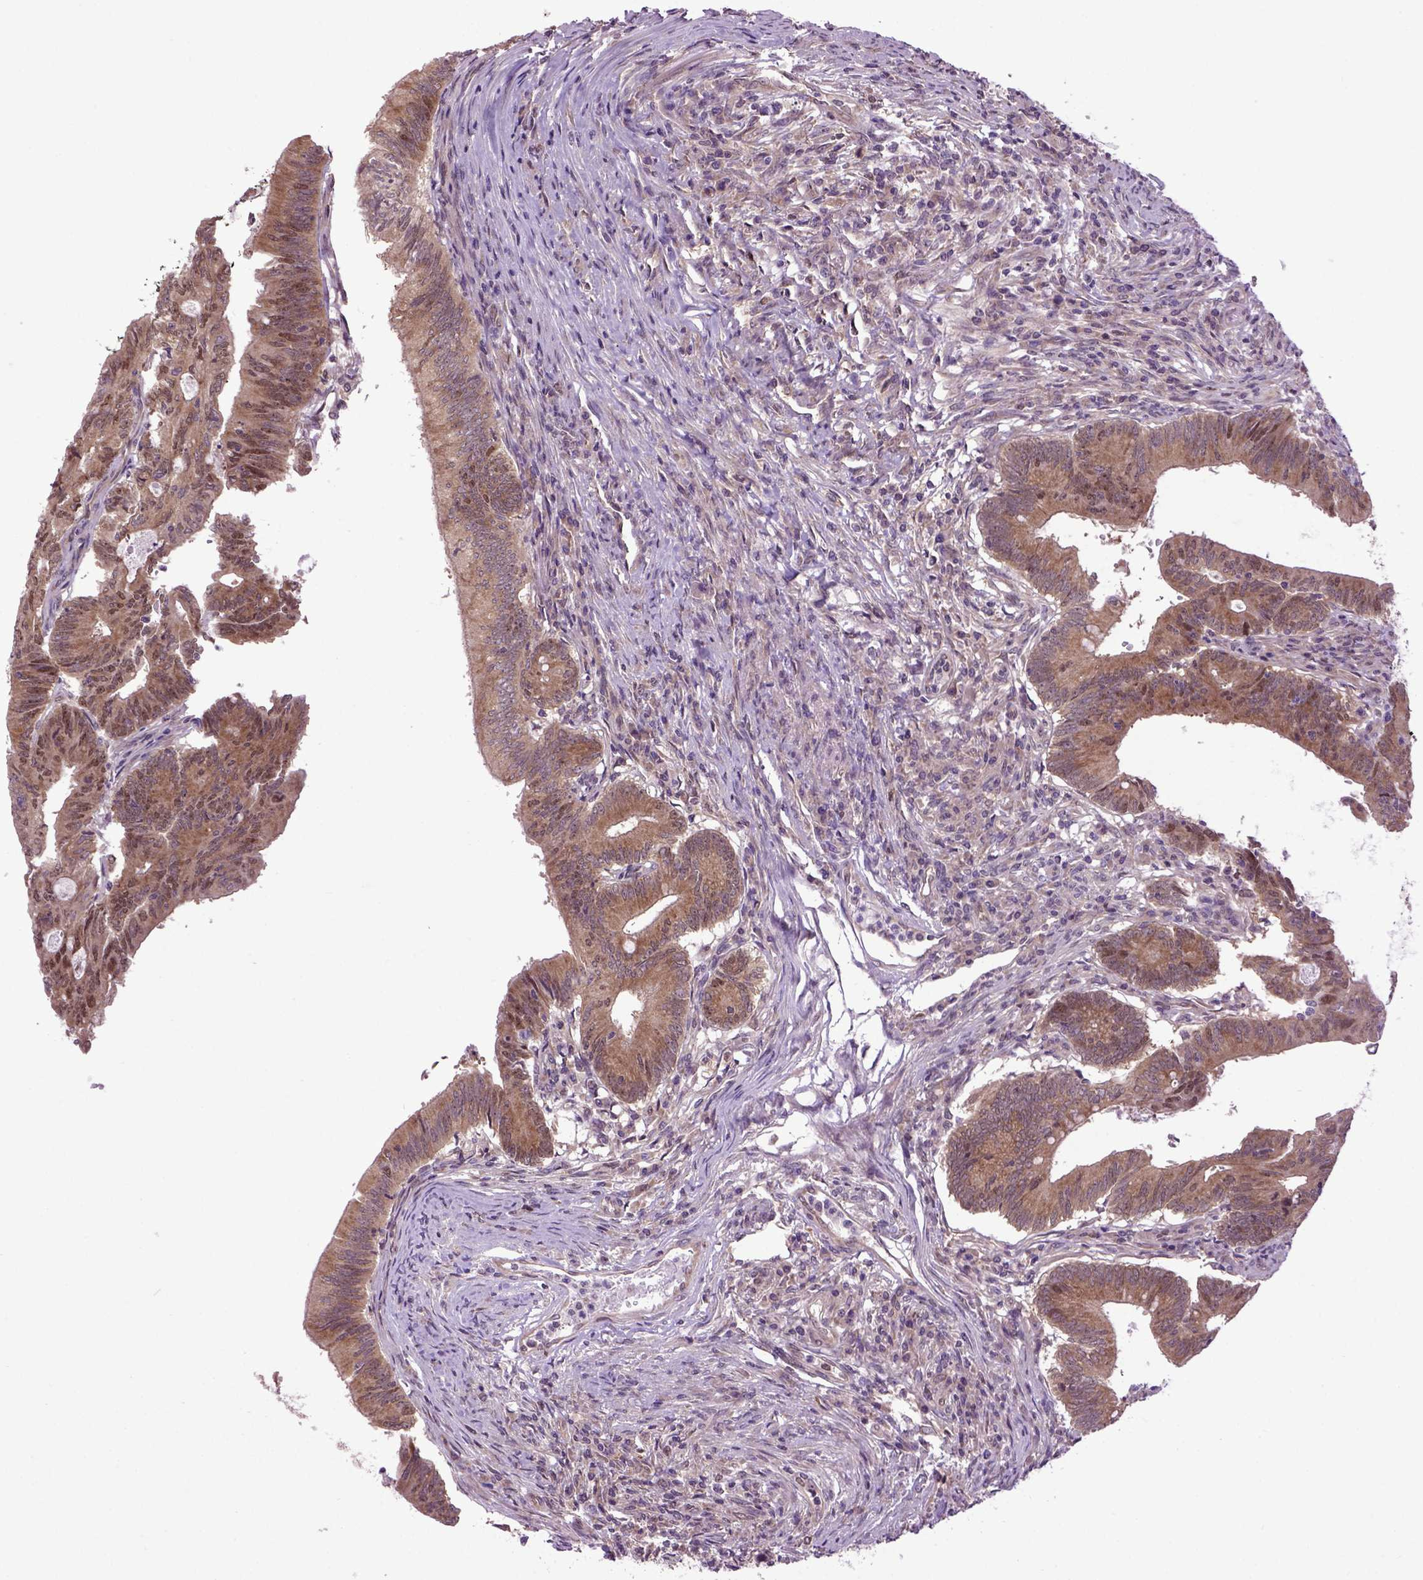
{"staining": {"intensity": "moderate", "quantity": ">75%", "location": "cytoplasmic/membranous,nuclear"}, "tissue": "colorectal cancer", "cell_type": "Tumor cells", "image_type": "cancer", "snomed": [{"axis": "morphology", "description": "Adenocarcinoma, NOS"}, {"axis": "topography", "description": "Colon"}], "caption": "Human colorectal cancer (adenocarcinoma) stained with a protein marker shows moderate staining in tumor cells.", "gene": "WDR48", "patient": {"sex": "female", "age": 70}}